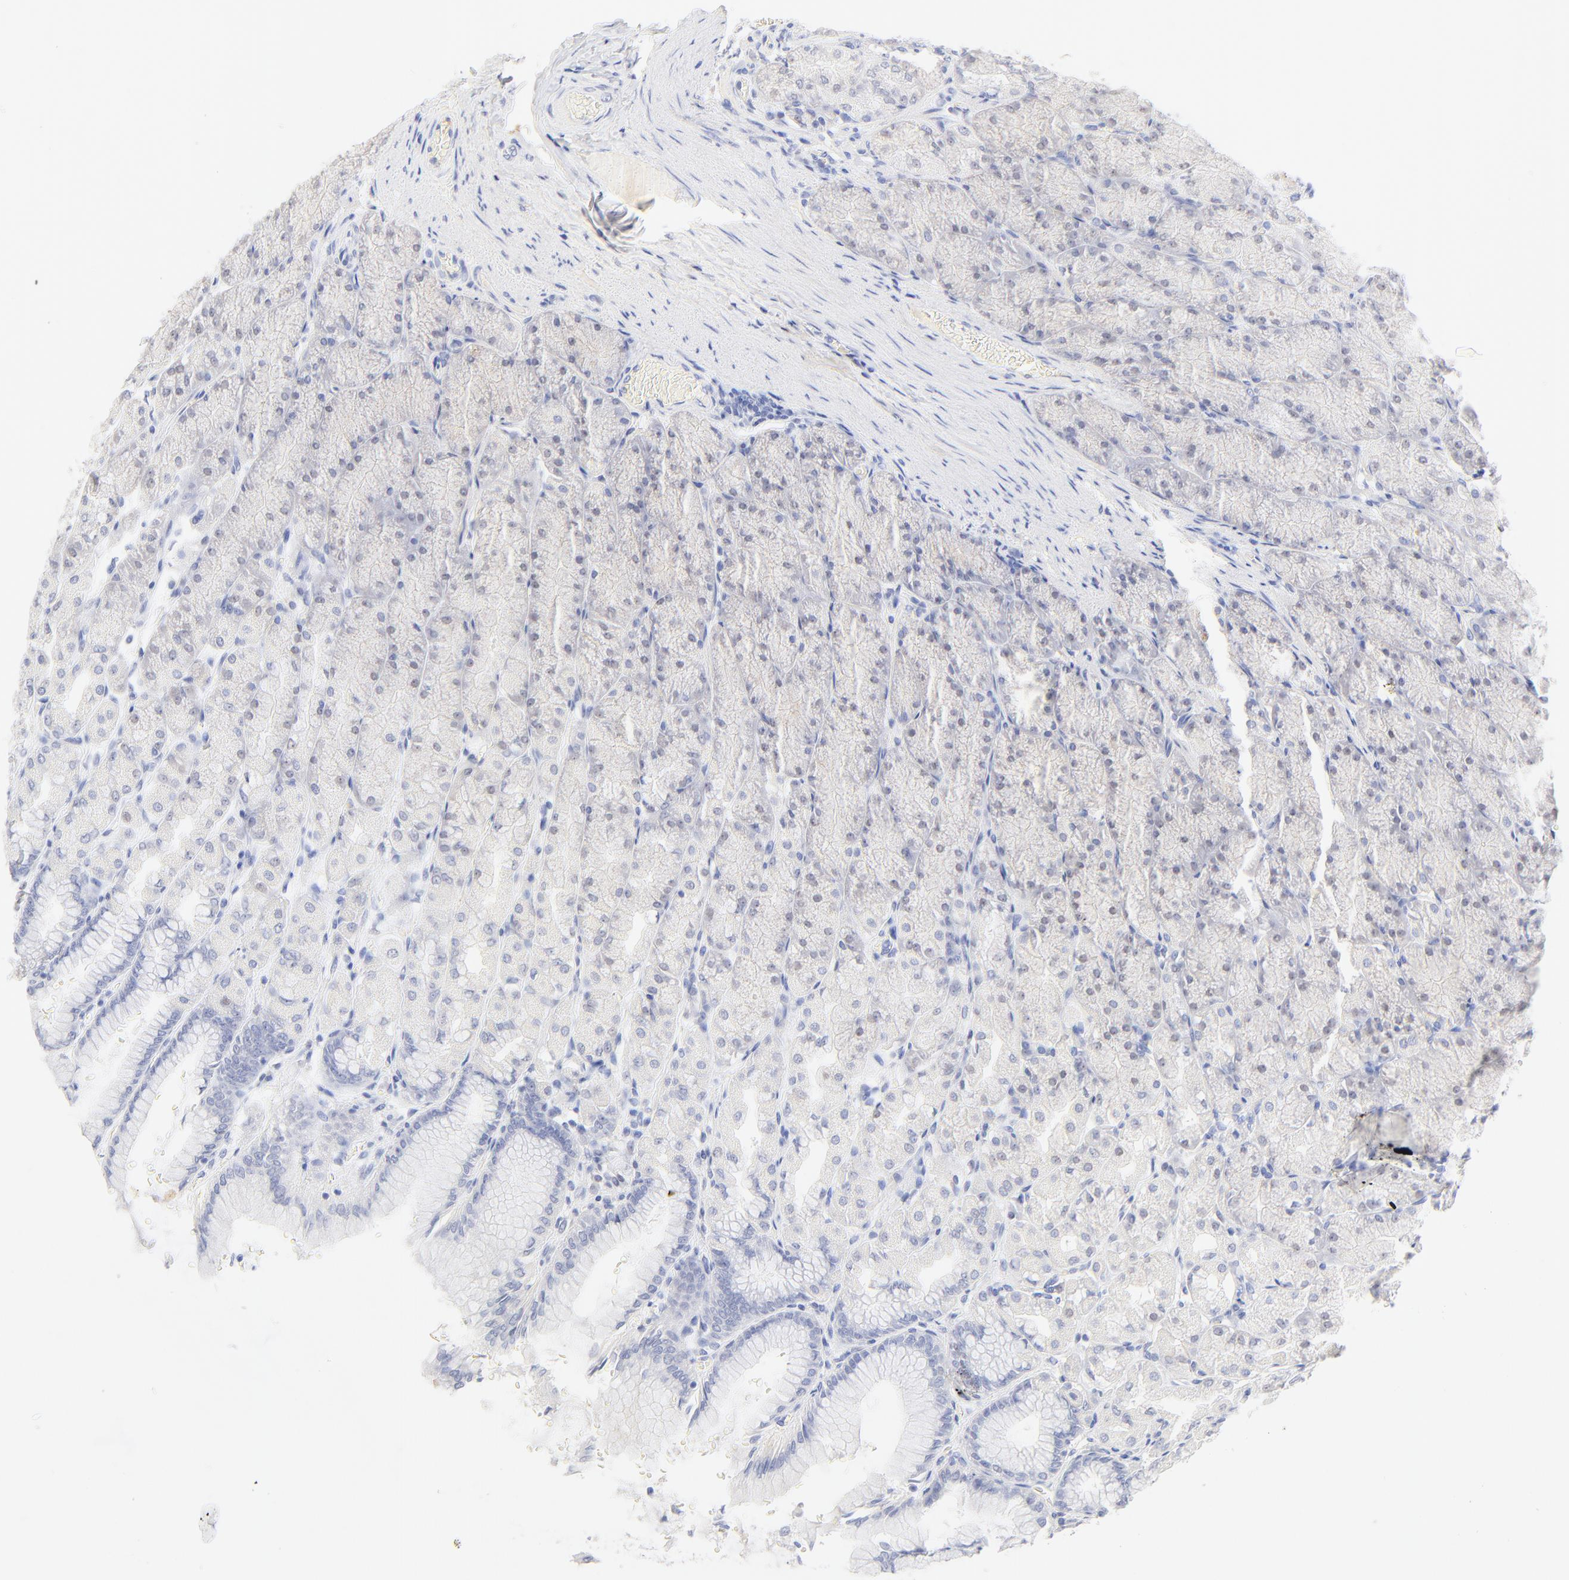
{"staining": {"intensity": "negative", "quantity": "none", "location": "none"}, "tissue": "stomach", "cell_type": "Glandular cells", "image_type": "normal", "snomed": [{"axis": "morphology", "description": "Normal tissue, NOS"}, {"axis": "topography", "description": "Stomach, upper"}], "caption": "Glandular cells show no significant positivity in unremarkable stomach. (DAB IHC visualized using brightfield microscopy, high magnification).", "gene": "SULT4A1", "patient": {"sex": "female", "age": 56}}